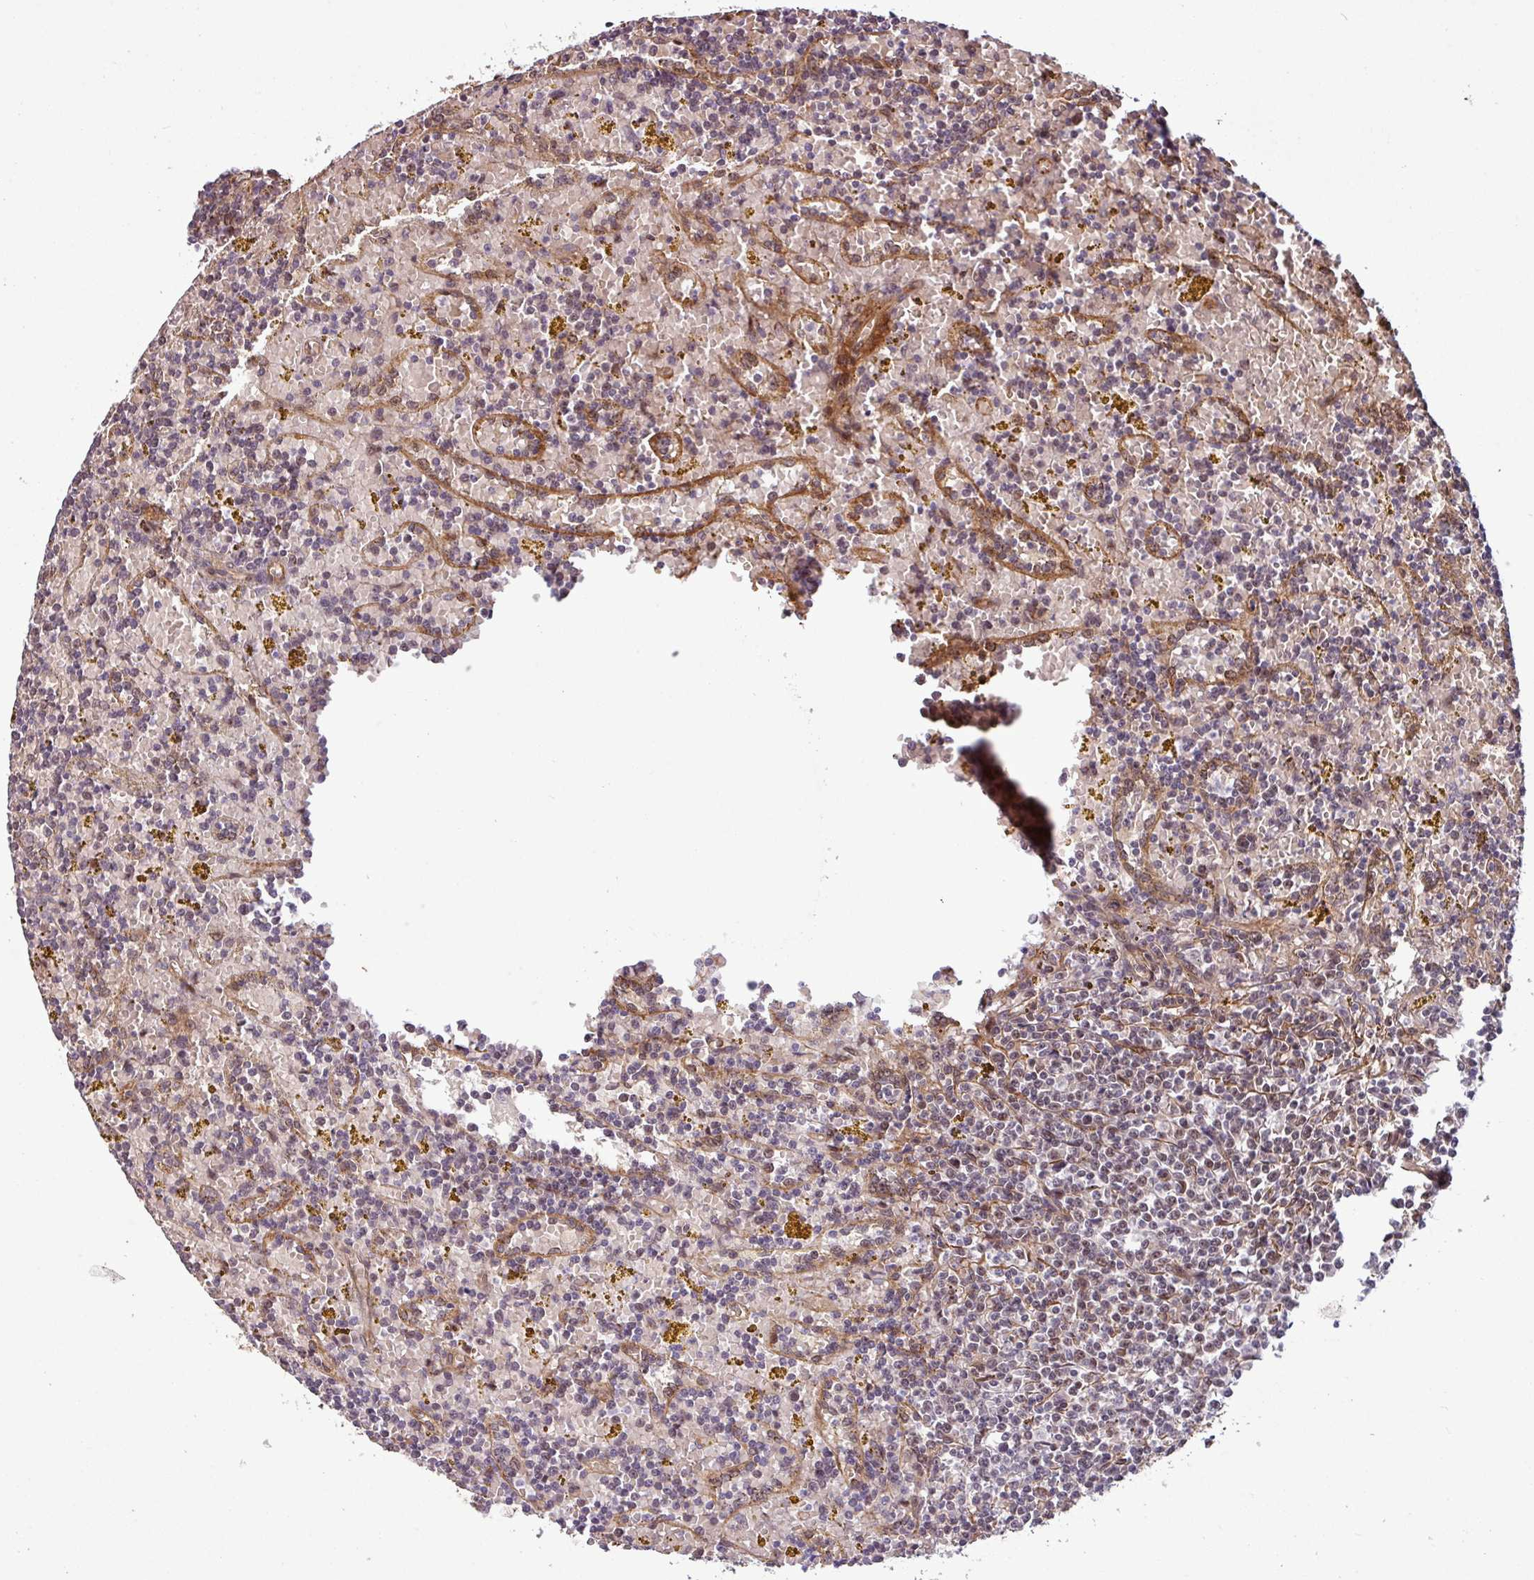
{"staining": {"intensity": "negative", "quantity": "none", "location": "none"}, "tissue": "lymphoma", "cell_type": "Tumor cells", "image_type": "cancer", "snomed": [{"axis": "morphology", "description": "Malignant lymphoma, non-Hodgkin's type, Low grade"}, {"axis": "topography", "description": "Spleen"}, {"axis": "topography", "description": "Lymph node"}], "caption": "This is a micrograph of immunohistochemistry staining of low-grade malignant lymphoma, non-Hodgkin's type, which shows no expression in tumor cells. The staining is performed using DAB (3,3'-diaminobenzidine) brown chromogen with nuclei counter-stained in using hematoxylin.", "gene": "C7orf50", "patient": {"sex": "female", "age": 66}}